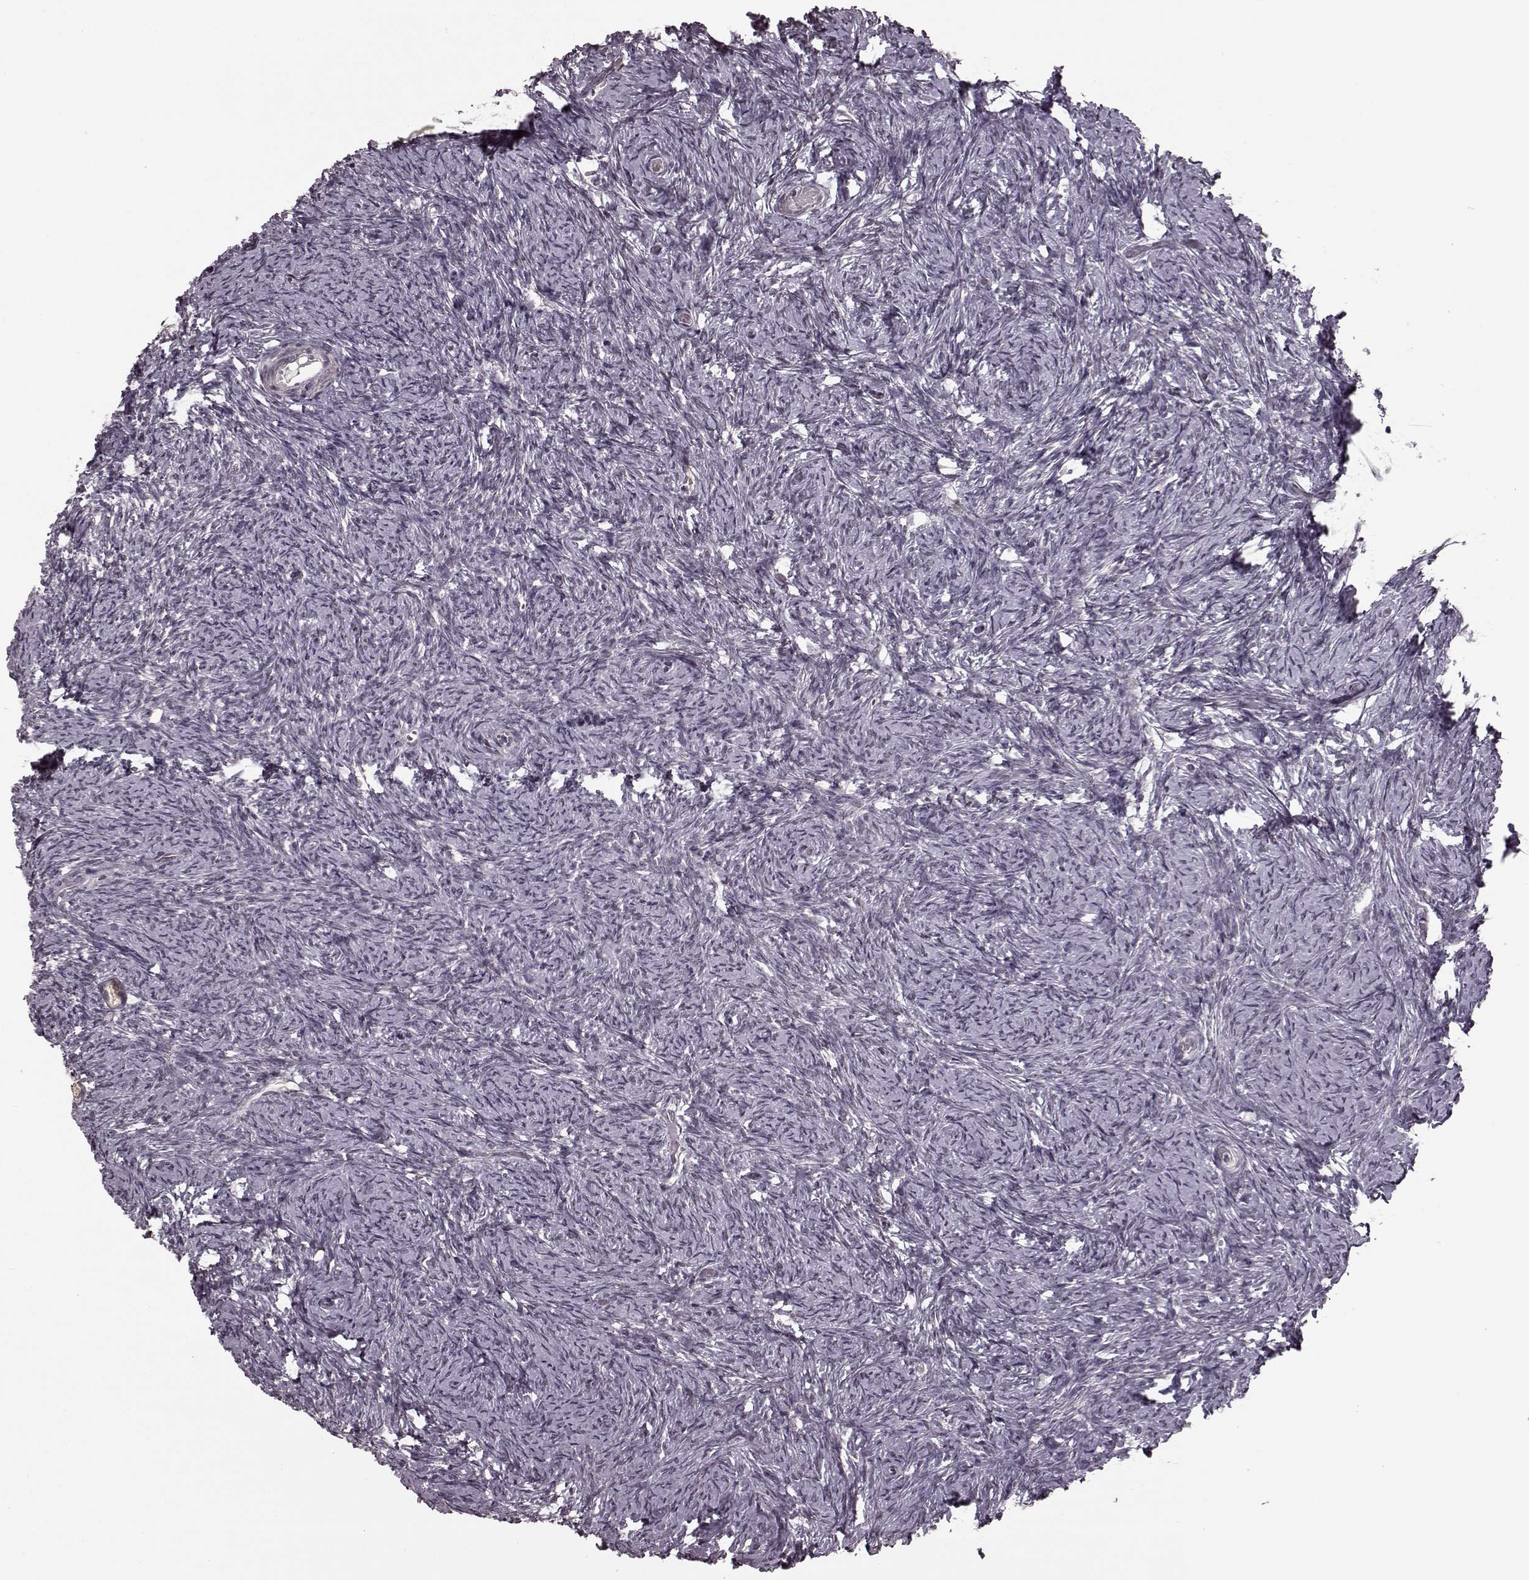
{"staining": {"intensity": "negative", "quantity": "none", "location": "none"}, "tissue": "ovary", "cell_type": "Ovarian stroma cells", "image_type": "normal", "snomed": [{"axis": "morphology", "description": "Normal tissue, NOS"}, {"axis": "topography", "description": "Ovary"}], "caption": "This is an IHC photomicrograph of unremarkable human ovary. There is no expression in ovarian stroma cells.", "gene": "PLCB4", "patient": {"sex": "female", "age": 39}}